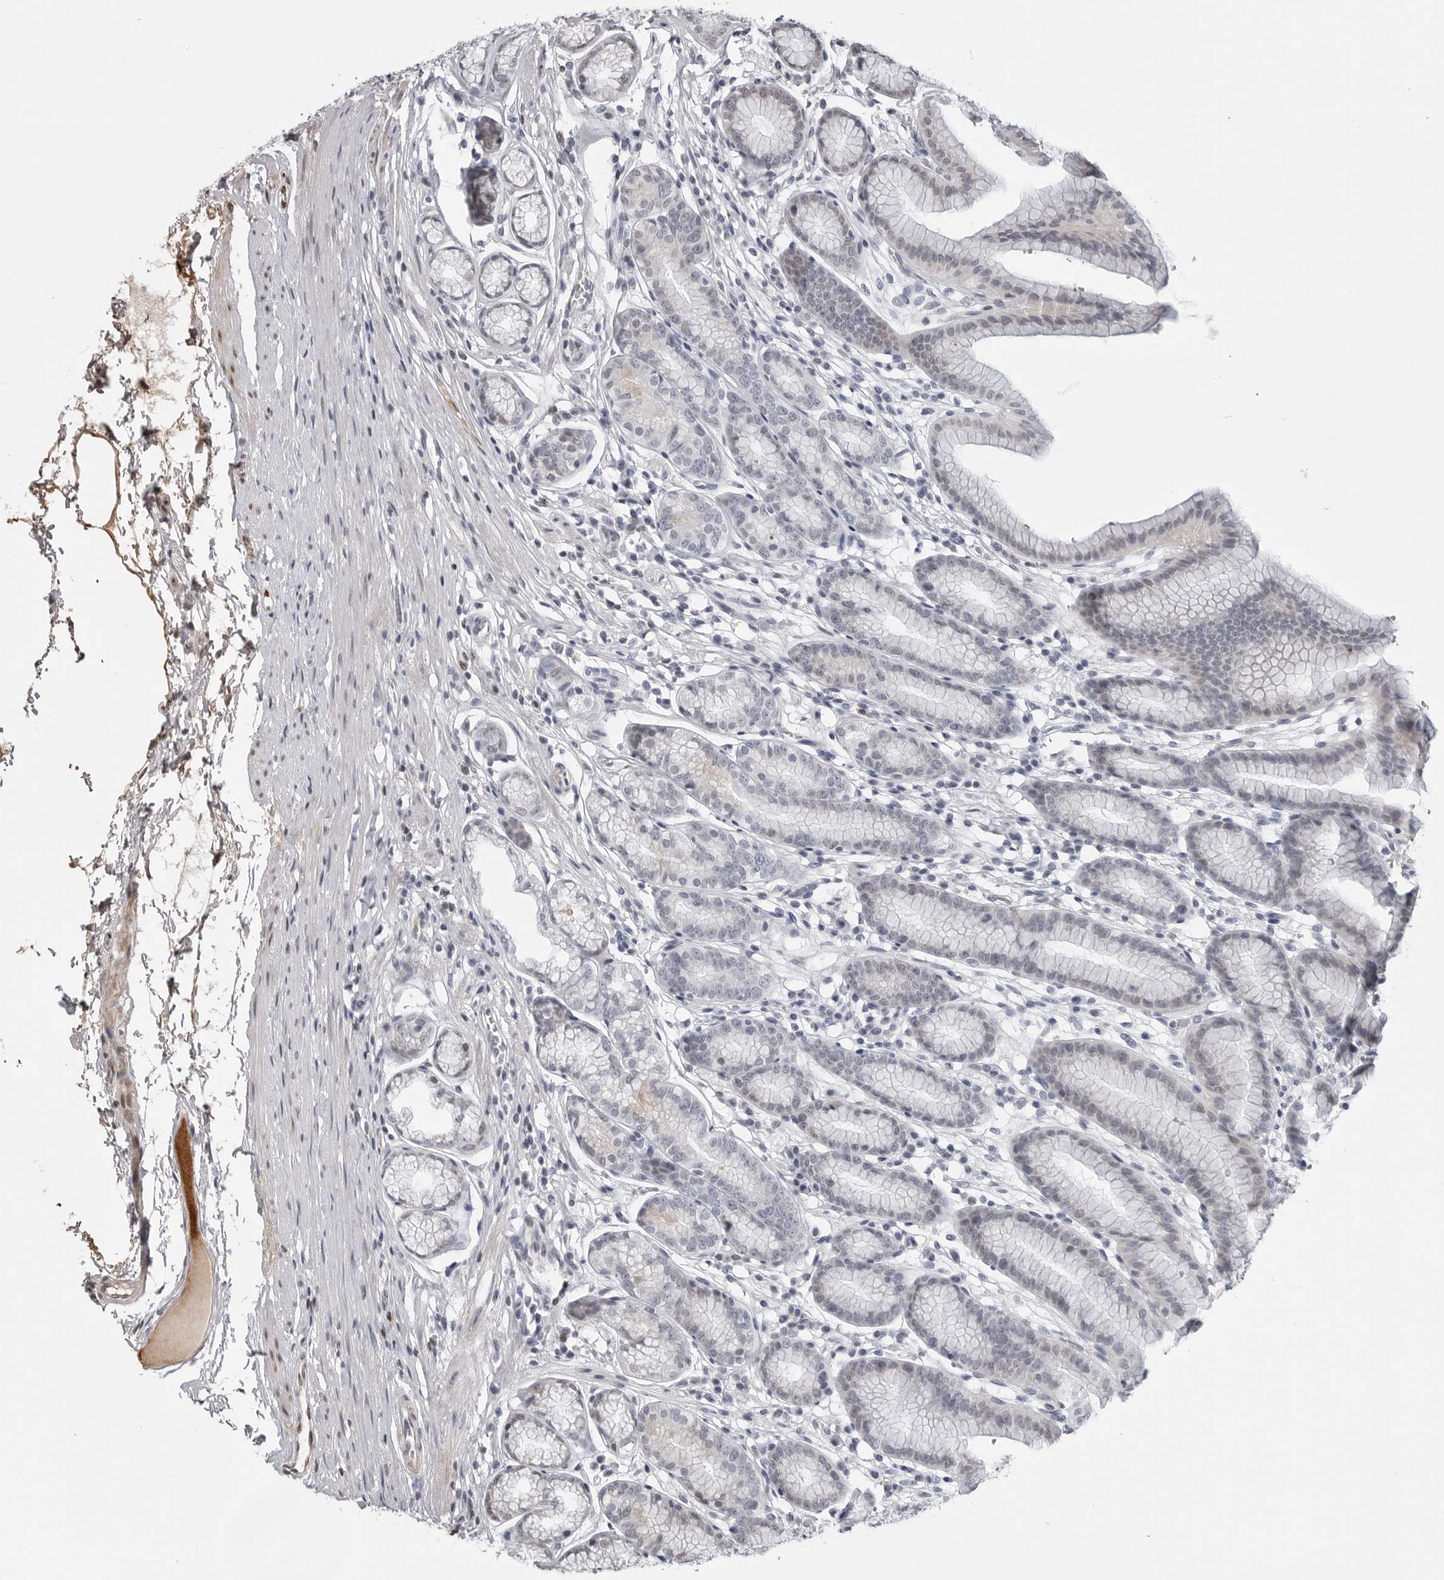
{"staining": {"intensity": "negative", "quantity": "none", "location": "none"}, "tissue": "stomach", "cell_type": "Glandular cells", "image_type": "normal", "snomed": [{"axis": "morphology", "description": "Normal tissue, NOS"}, {"axis": "topography", "description": "Stomach"}], "caption": "Immunohistochemistry (IHC) image of unremarkable human stomach stained for a protein (brown), which displays no staining in glandular cells.", "gene": "CXCR5", "patient": {"sex": "male", "age": 42}}